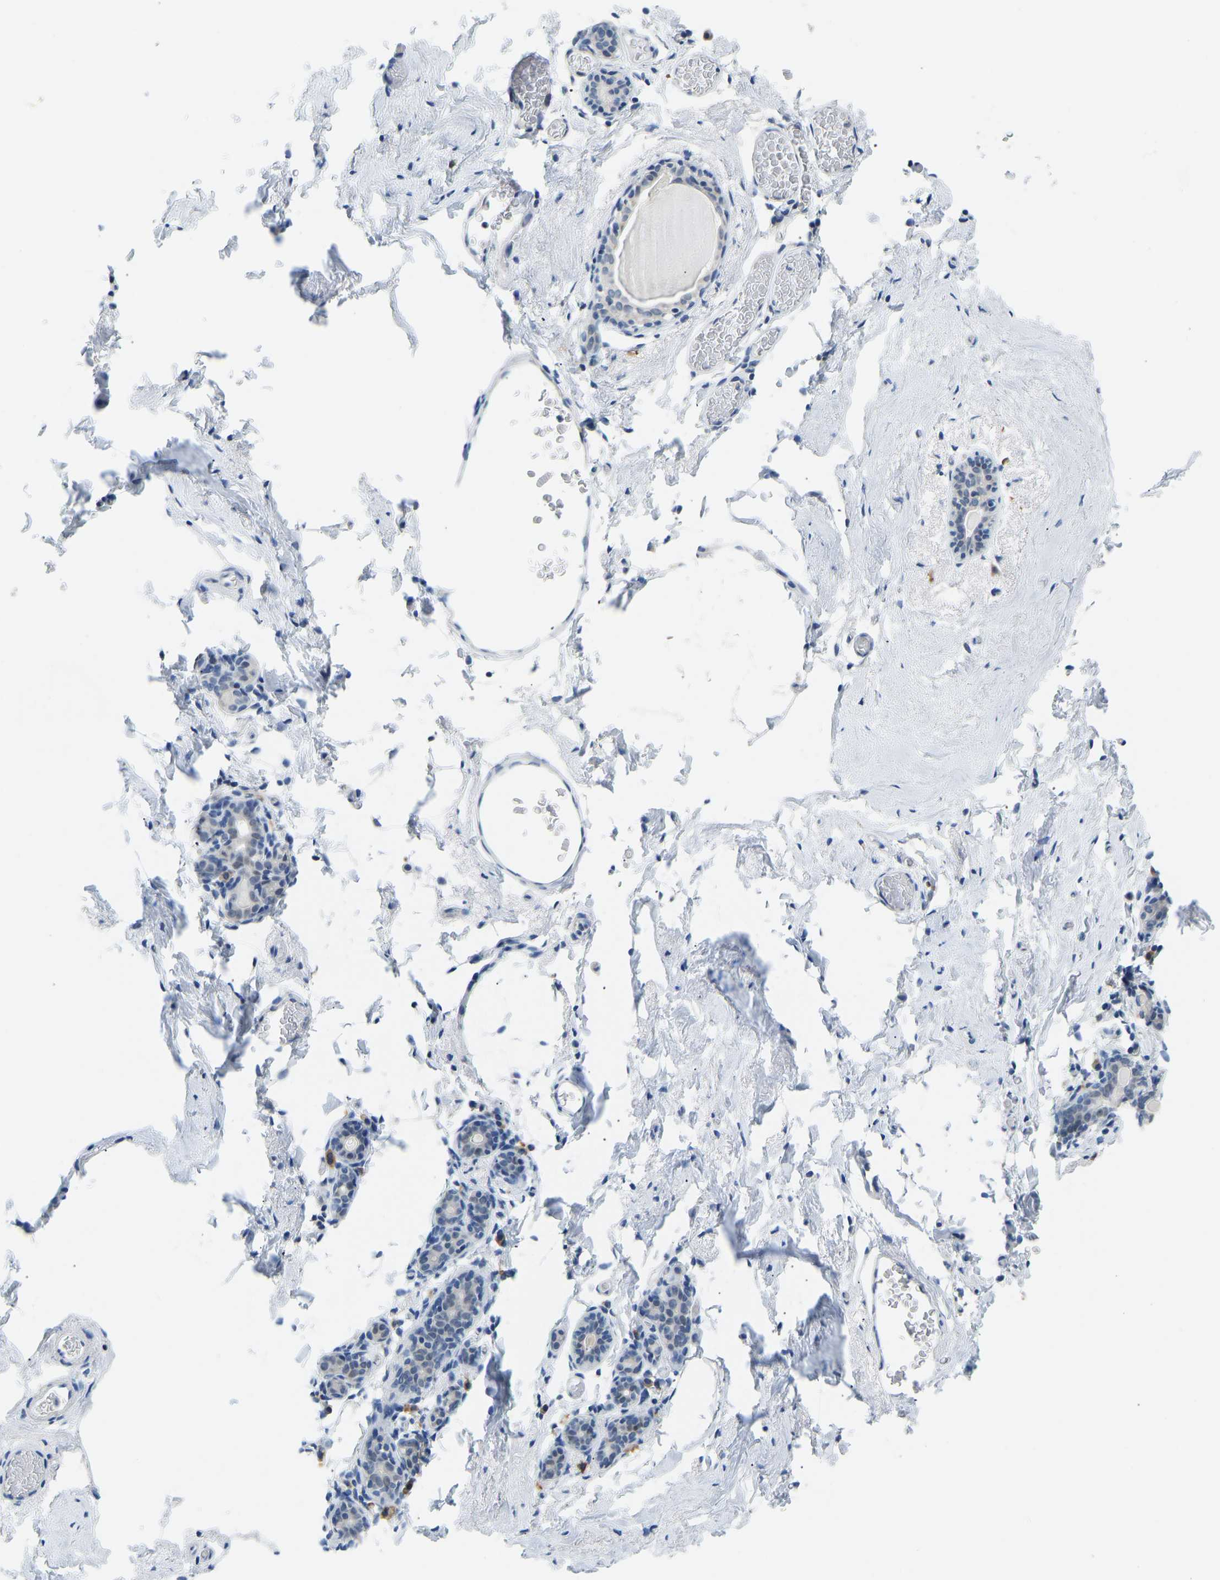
{"staining": {"intensity": "negative", "quantity": "none", "location": "none"}, "tissue": "breast", "cell_type": "Adipocytes", "image_type": "normal", "snomed": [{"axis": "morphology", "description": "Normal tissue, NOS"}, {"axis": "topography", "description": "Breast"}], "caption": "Immunohistochemistry (IHC) photomicrograph of normal breast: breast stained with DAB demonstrates no significant protein expression in adipocytes.", "gene": "VRK1", "patient": {"sex": "female", "age": 62}}